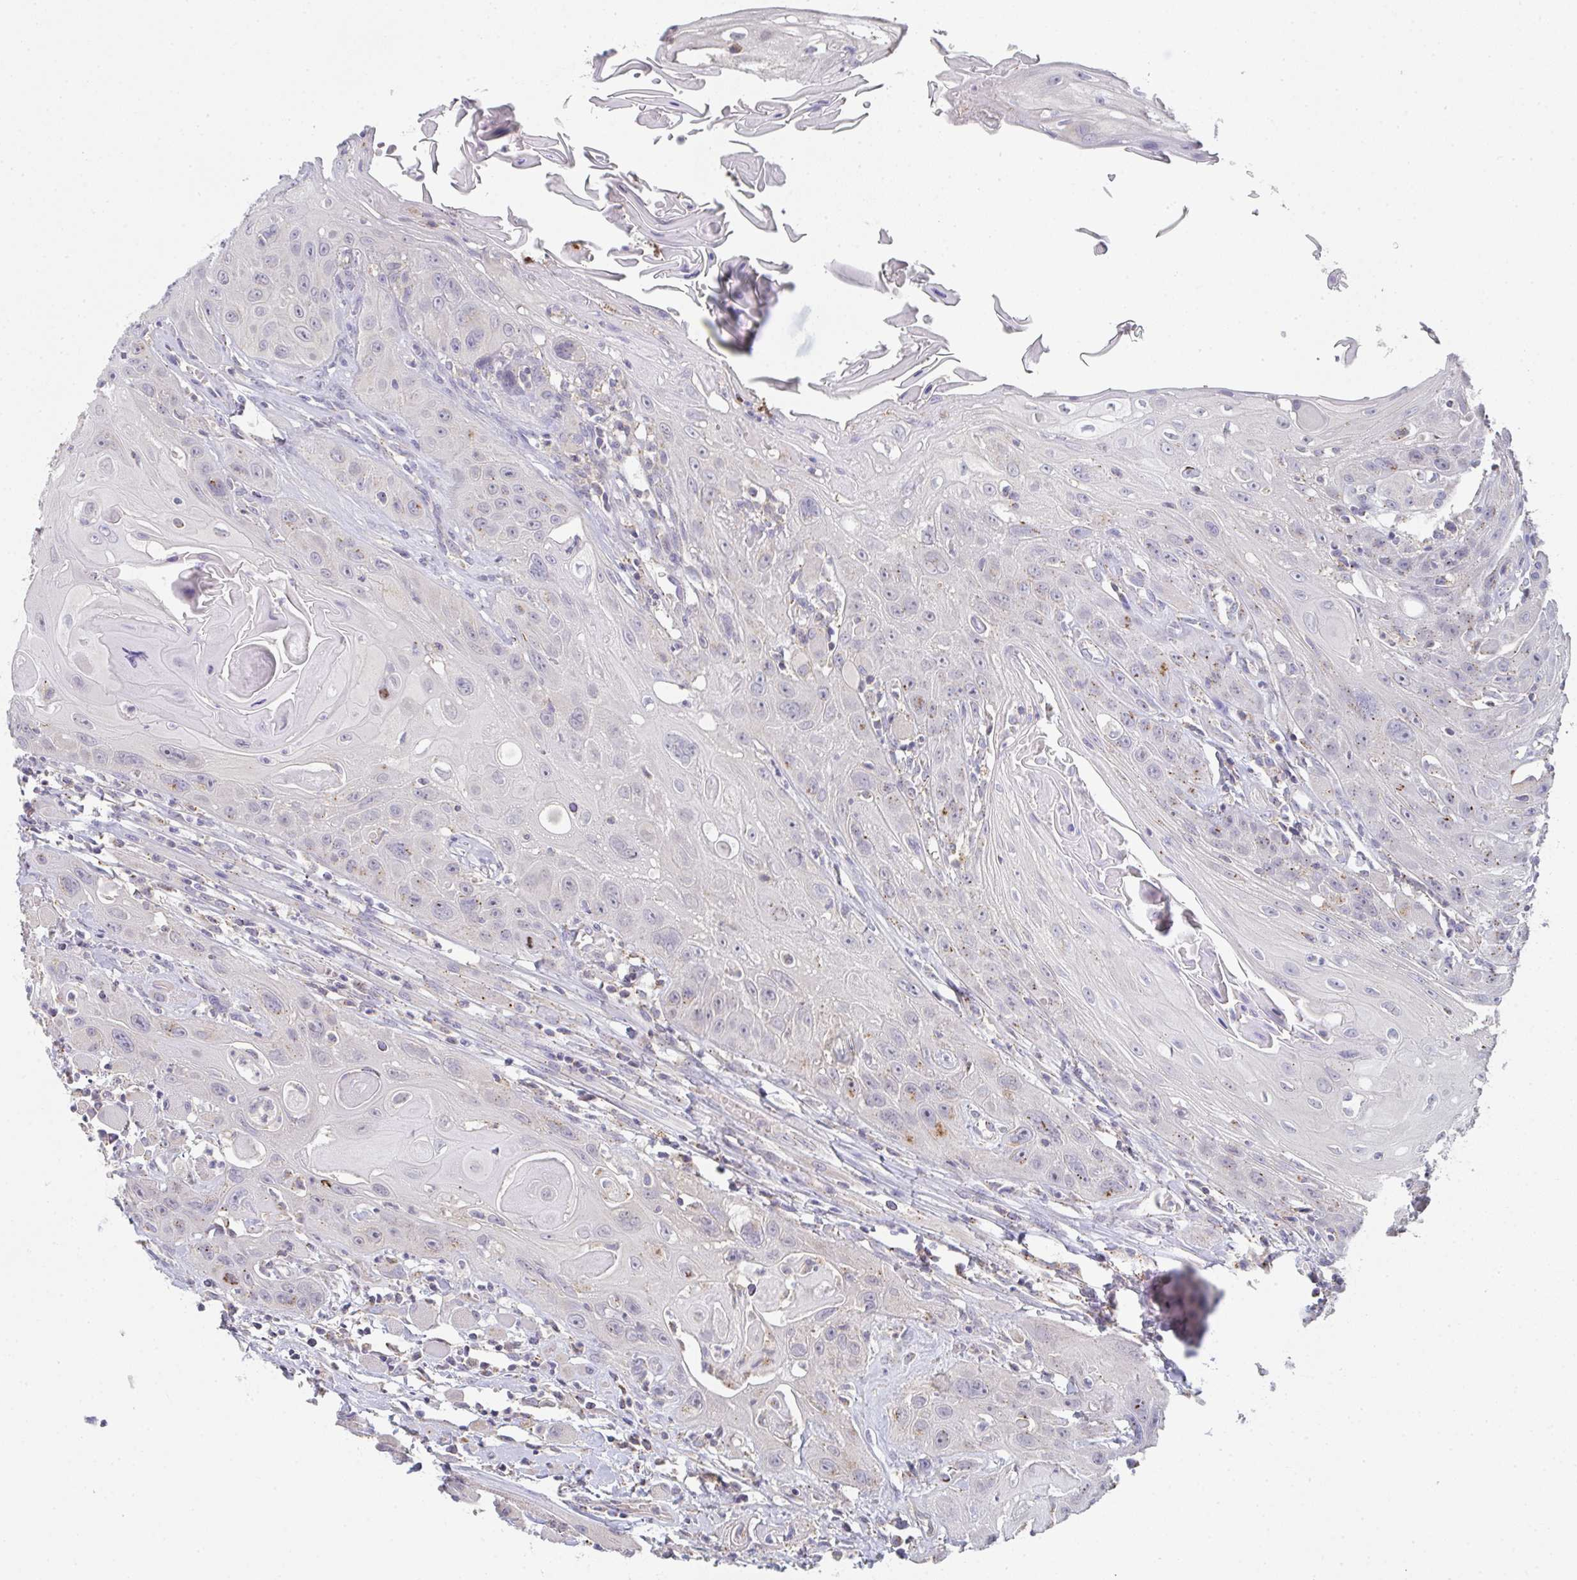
{"staining": {"intensity": "moderate", "quantity": "<25%", "location": "cytoplasmic/membranous"}, "tissue": "head and neck cancer", "cell_type": "Tumor cells", "image_type": "cancer", "snomed": [{"axis": "morphology", "description": "Squamous cell carcinoma, NOS"}, {"axis": "topography", "description": "Head-Neck"}], "caption": "High-magnification brightfield microscopy of squamous cell carcinoma (head and neck) stained with DAB (3,3'-diaminobenzidine) (brown) and counterstained with hematoxylin (blue). tumor cells exhibit moderate cytoplasmic/membranous staining is identified in about<25% of cells.", "gene": "CHMP5", "patient": {"sex": "female", "age": 59}}